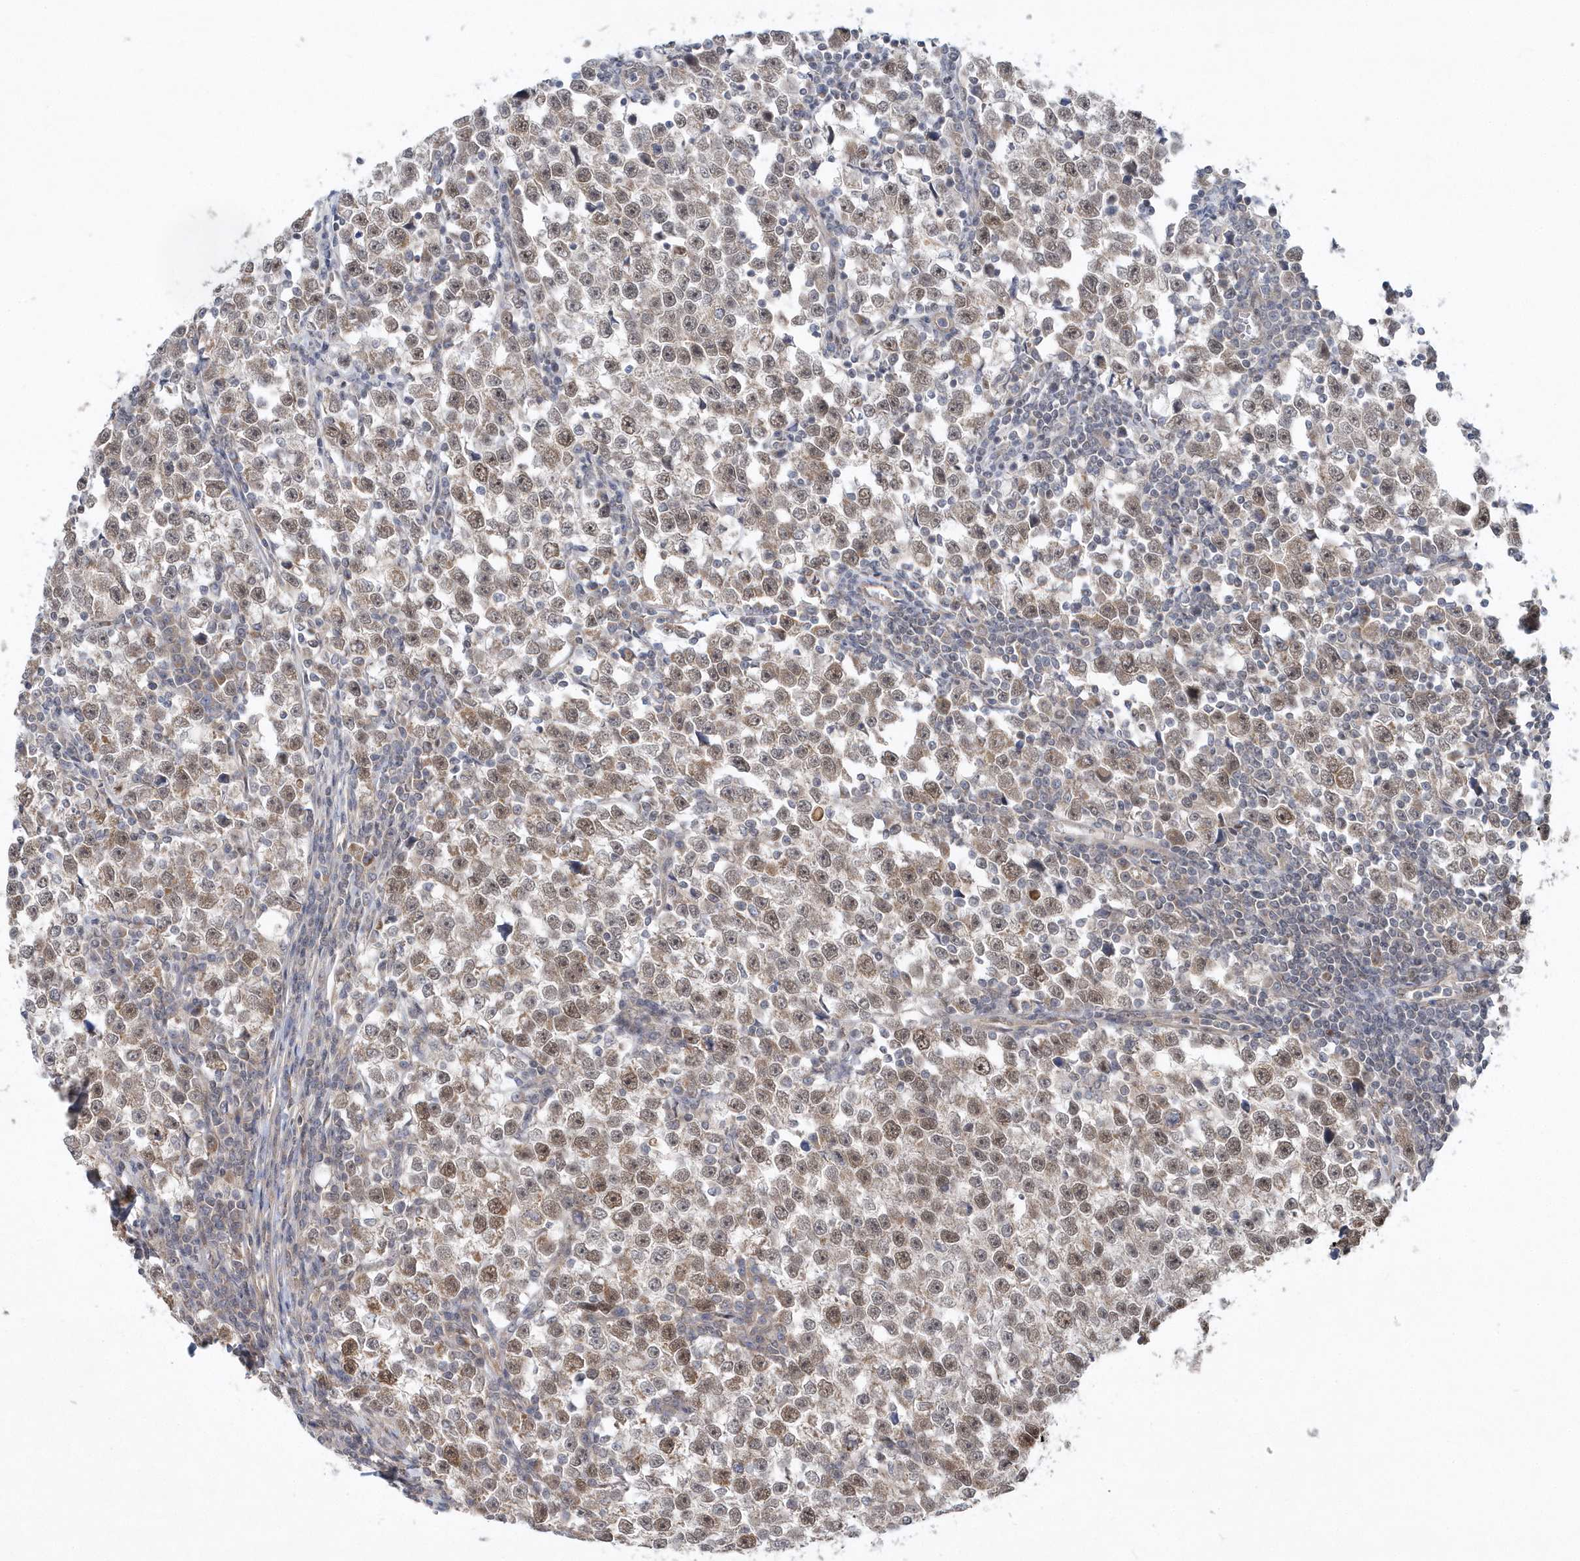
{"staining": {"intensity": "moderate", "quantity": "25%-75%", "location": "cytoplasmic/membranous,nuclear"}, "tissue": "testis cancer", "cell_type": "Tumor cells", "image_type": "cancer", "snomed": [{"axis": "morphology", "description": "Normal tissue, NOS"}, {"axis": "morphology", "description": "Seminoma, NOS"}, {"axis": "topography", "description": "Testis"}], "caption": "Tumor cells display moderate cytoplasmic/membranous and nuclear positivity in approximately 25%-75% of cells in seminoma (testis). (brown staining indicates protein expression, while blue staining denotes nuclei).", "gene": "MXI1", "patient": {"sex": "male", "age": 43}}